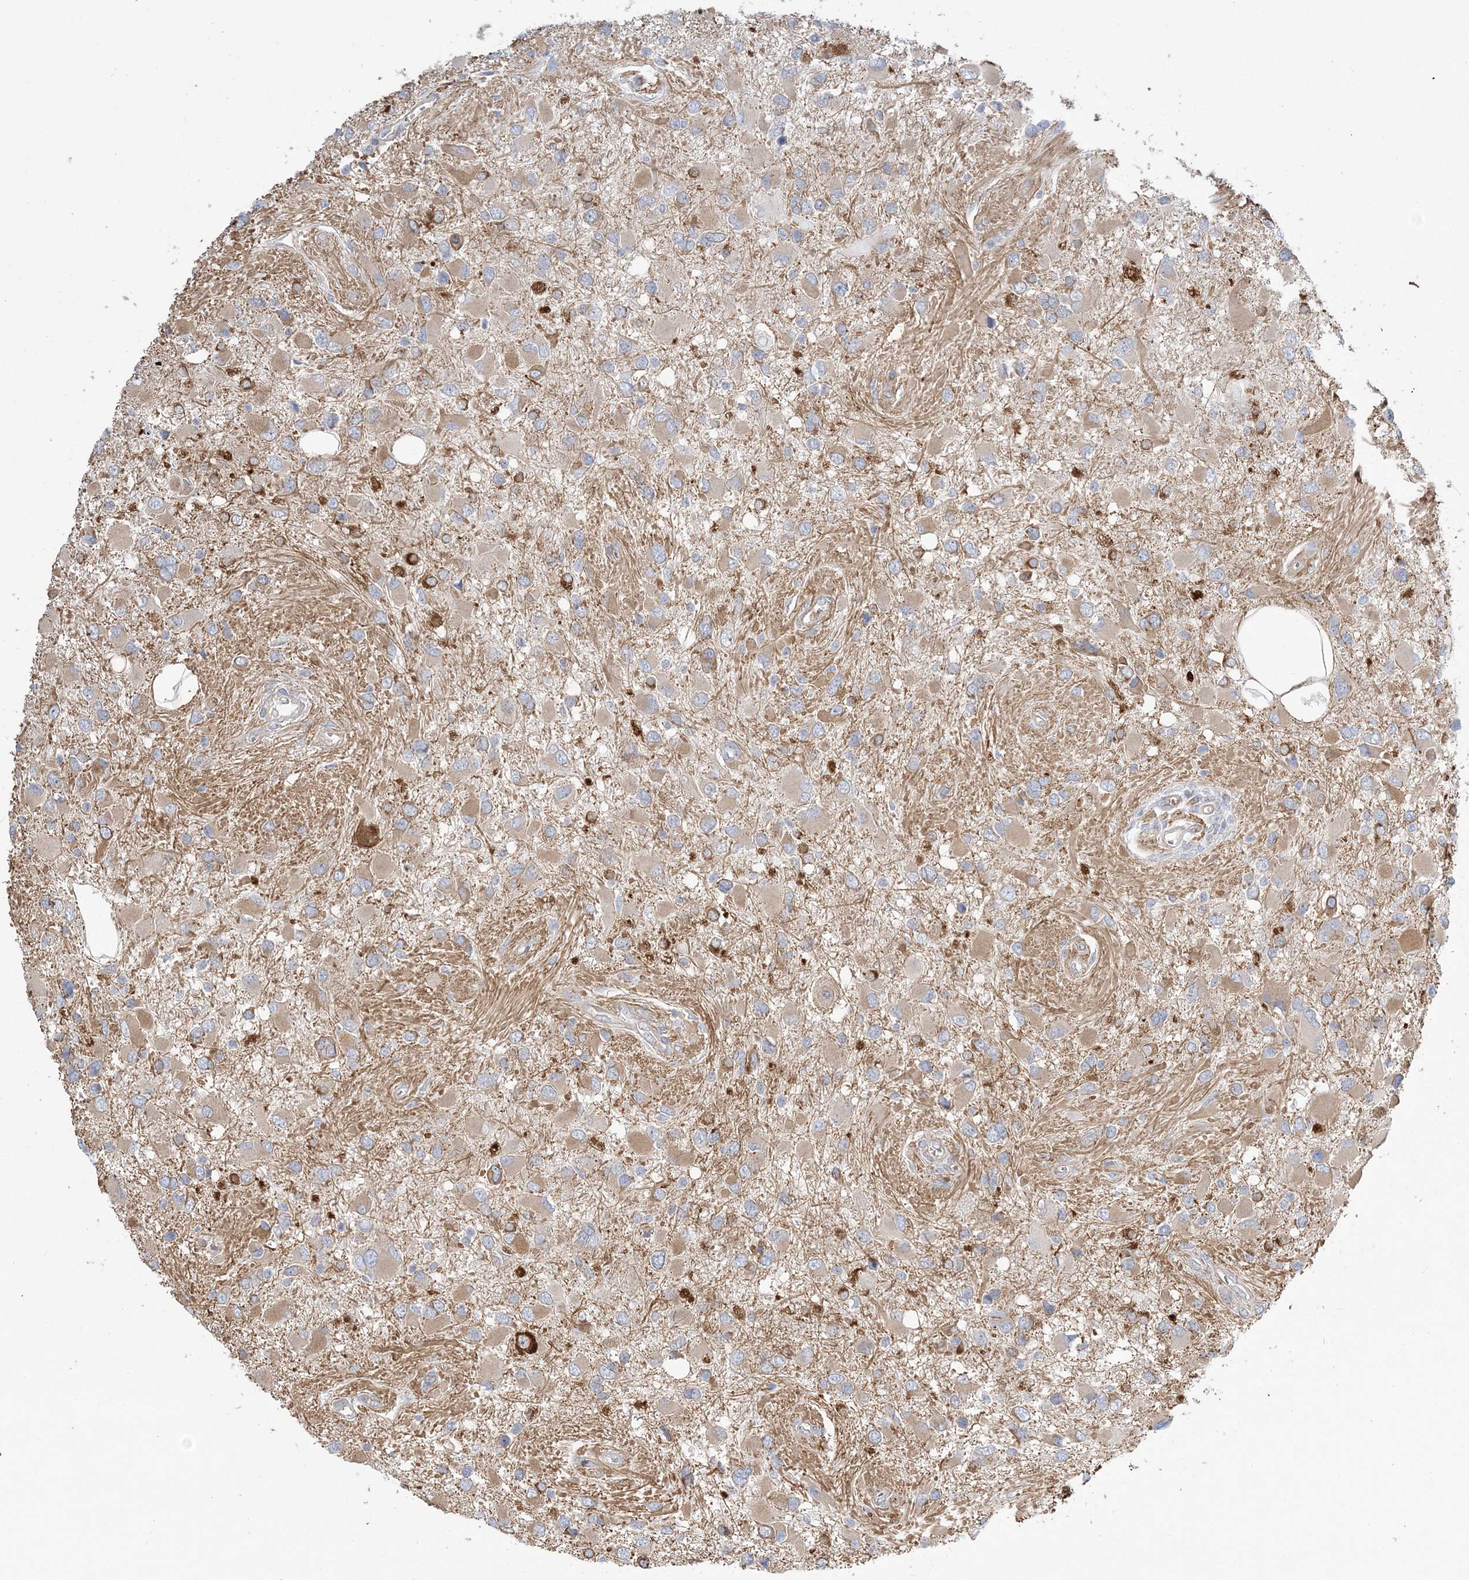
{"staining": {"intensity": "weak", "quantity": "25%-75%", "location": "cytoplasmic/membranous"}, "tissue": "glioma", "cell_type": "Tumor cells", "image_type": "cancer", "snomed": [{"axis": "morphology", "description": "Glioma, malignant, High grade"}, {"axis": "topography", "description": "Brain"}], "caption": "Immunohistochemistry of malignant glioma (high-grade) reveals low levels of weak cytoplasmic/membranous expression in about 25%-75% of tumor cells.", "gene": "FARSB", "patient": {"sex": "male", "age": 53}}